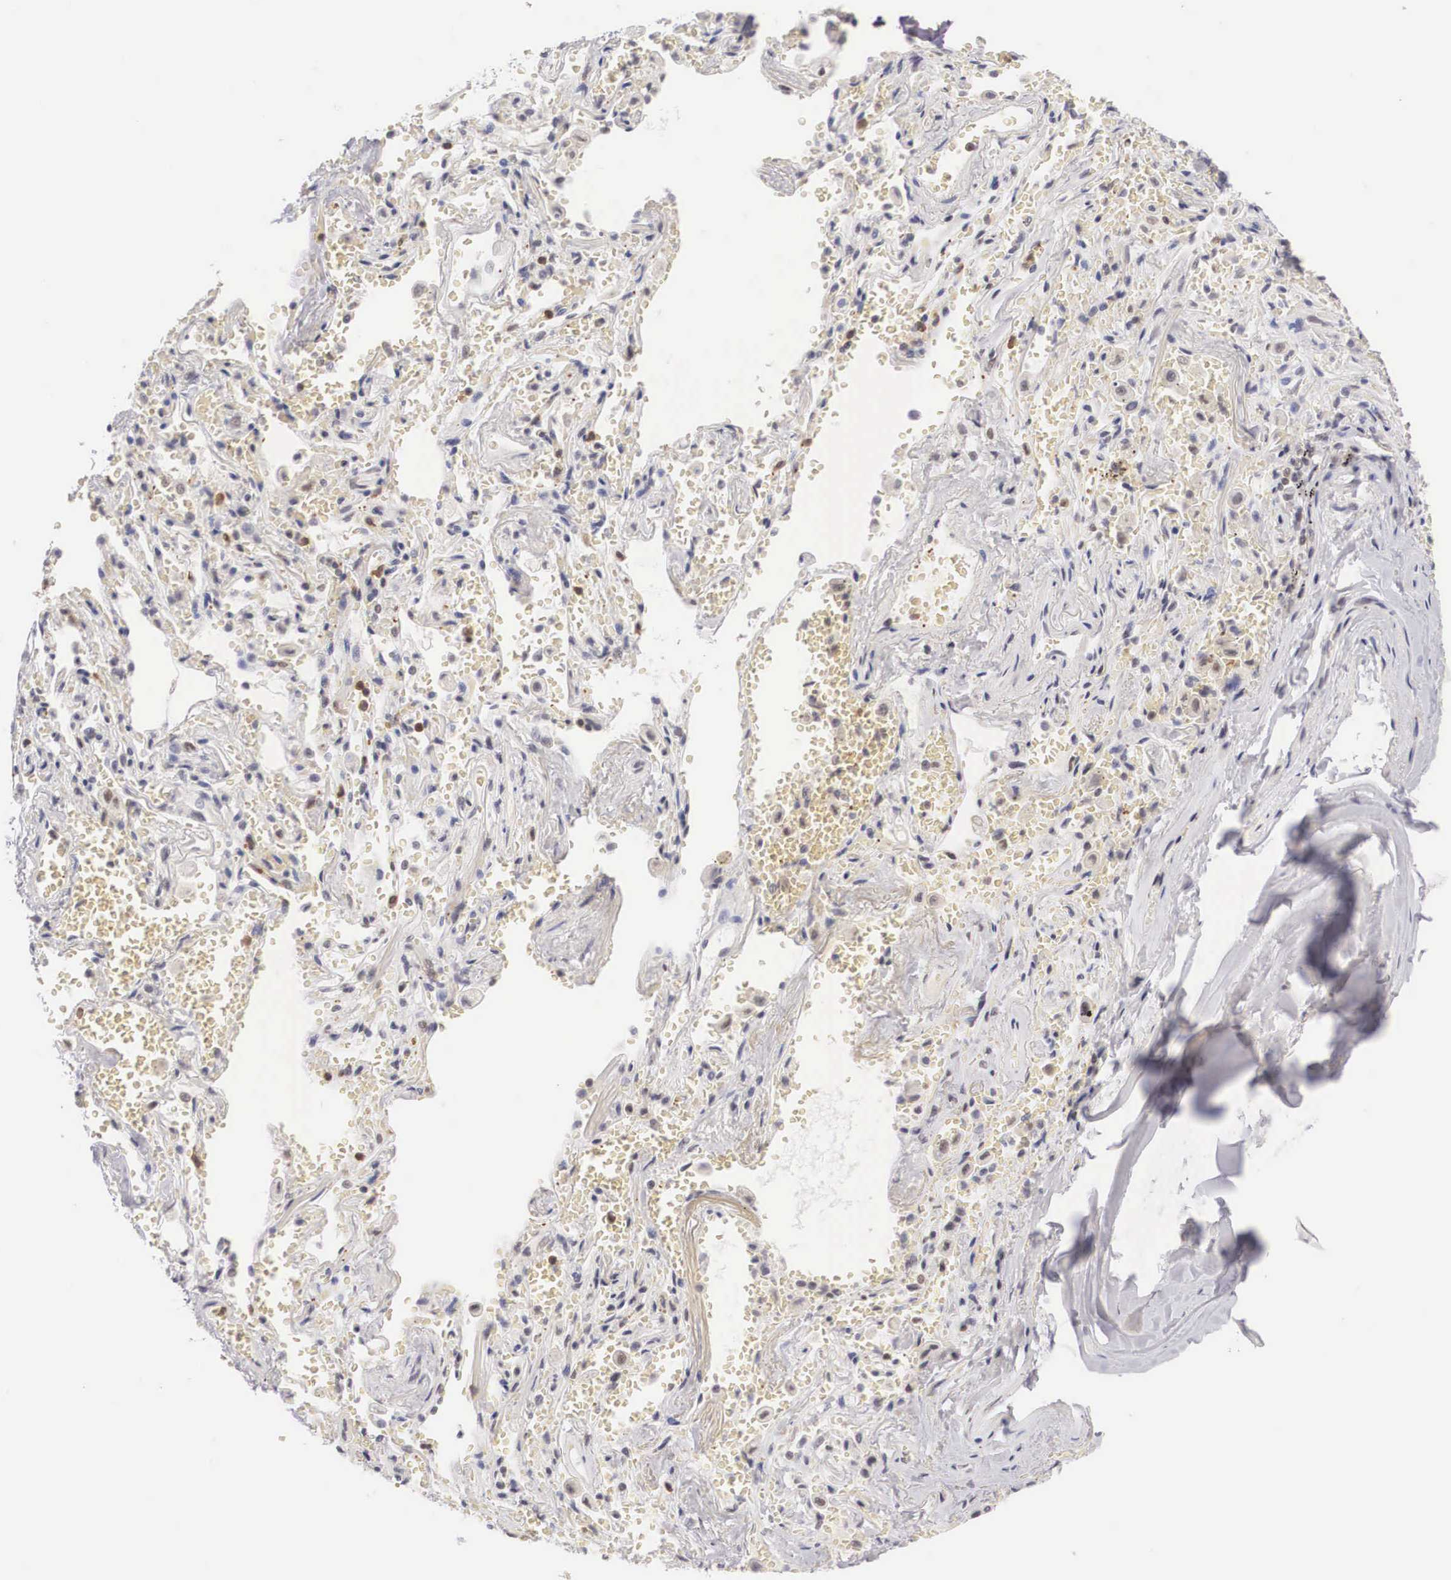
{"staining": {"intensity": "negative", "quantity": "none", "location": "none"}, "tissue": "adipose tissue", "cell_type": "Adipocytes", "image_type": "normal", "snomed": [{"axis": "morphology", "description": "Normal tissue, NOS"}, {"axis": "topography", "description": "Cartilage tissue"}, {"axis": "topography", "description": "Lung"}], "caption": "An IHC histopathology image of unremarkable adipose tissue is shown. There is no staining in adipocytes of adipose tissue. Nuclei are stained in blue.", "gene": "FAM47A", "patient": {"sex": "male", "age": 65}}